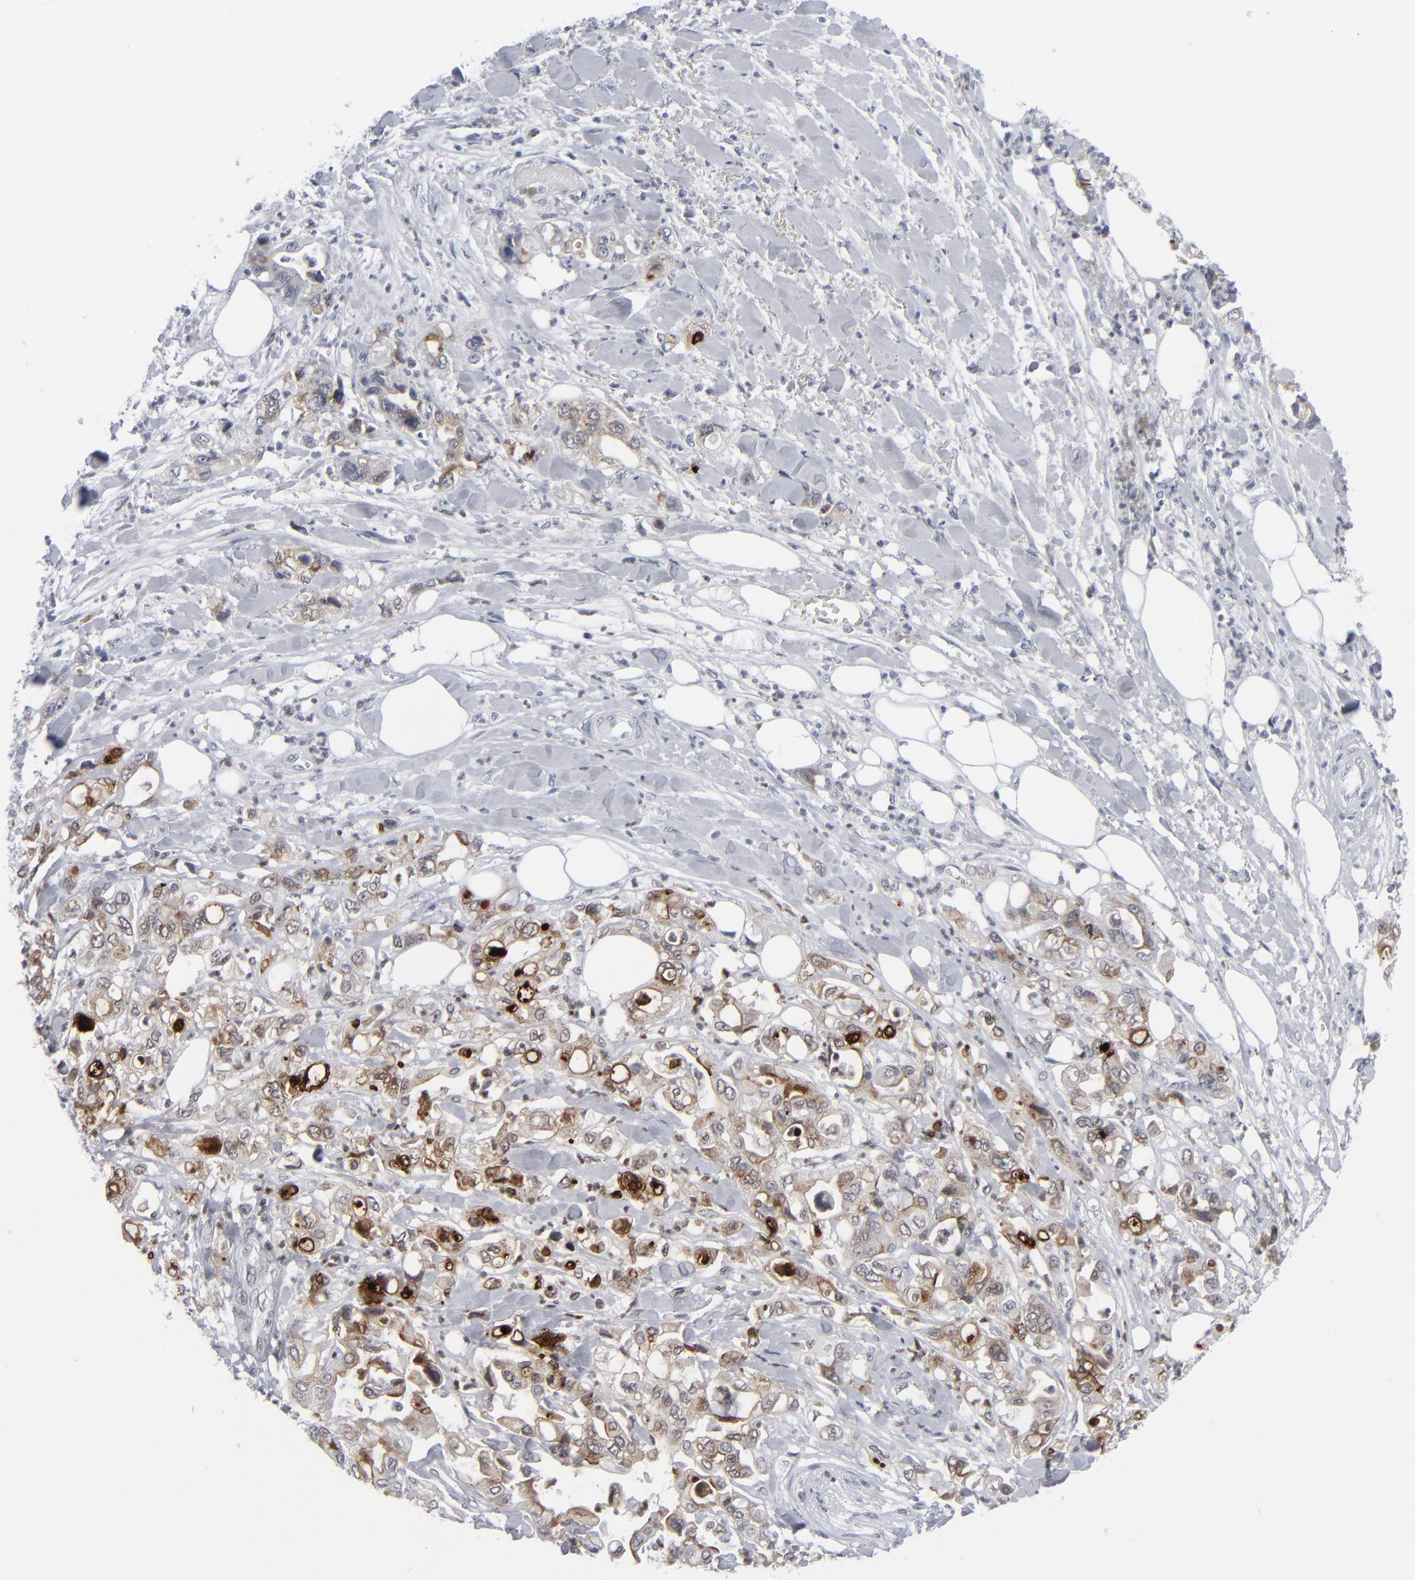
{"staining": {"intensity": "moderate", "quantity": ">75%", "location": "cytoplasmic/membranous"}, "tissue": "pancreatic cancer", "cell_type": "Tumor cells", "image_type": "cancer", "snomed": [{"axis": "morphology", "description": "Adenocarcinoma, NOS"}, {"axis": "topography", "description": "Pancreas"}], "caption": "DAB immunohistochemical staining of human pancreatic cancer reveals moderate cytoplasmic/membranous protein positivity in about >75% of tumor cells.", "gene": "MSLN", "patient": {"sex": "male", "age": 70}}